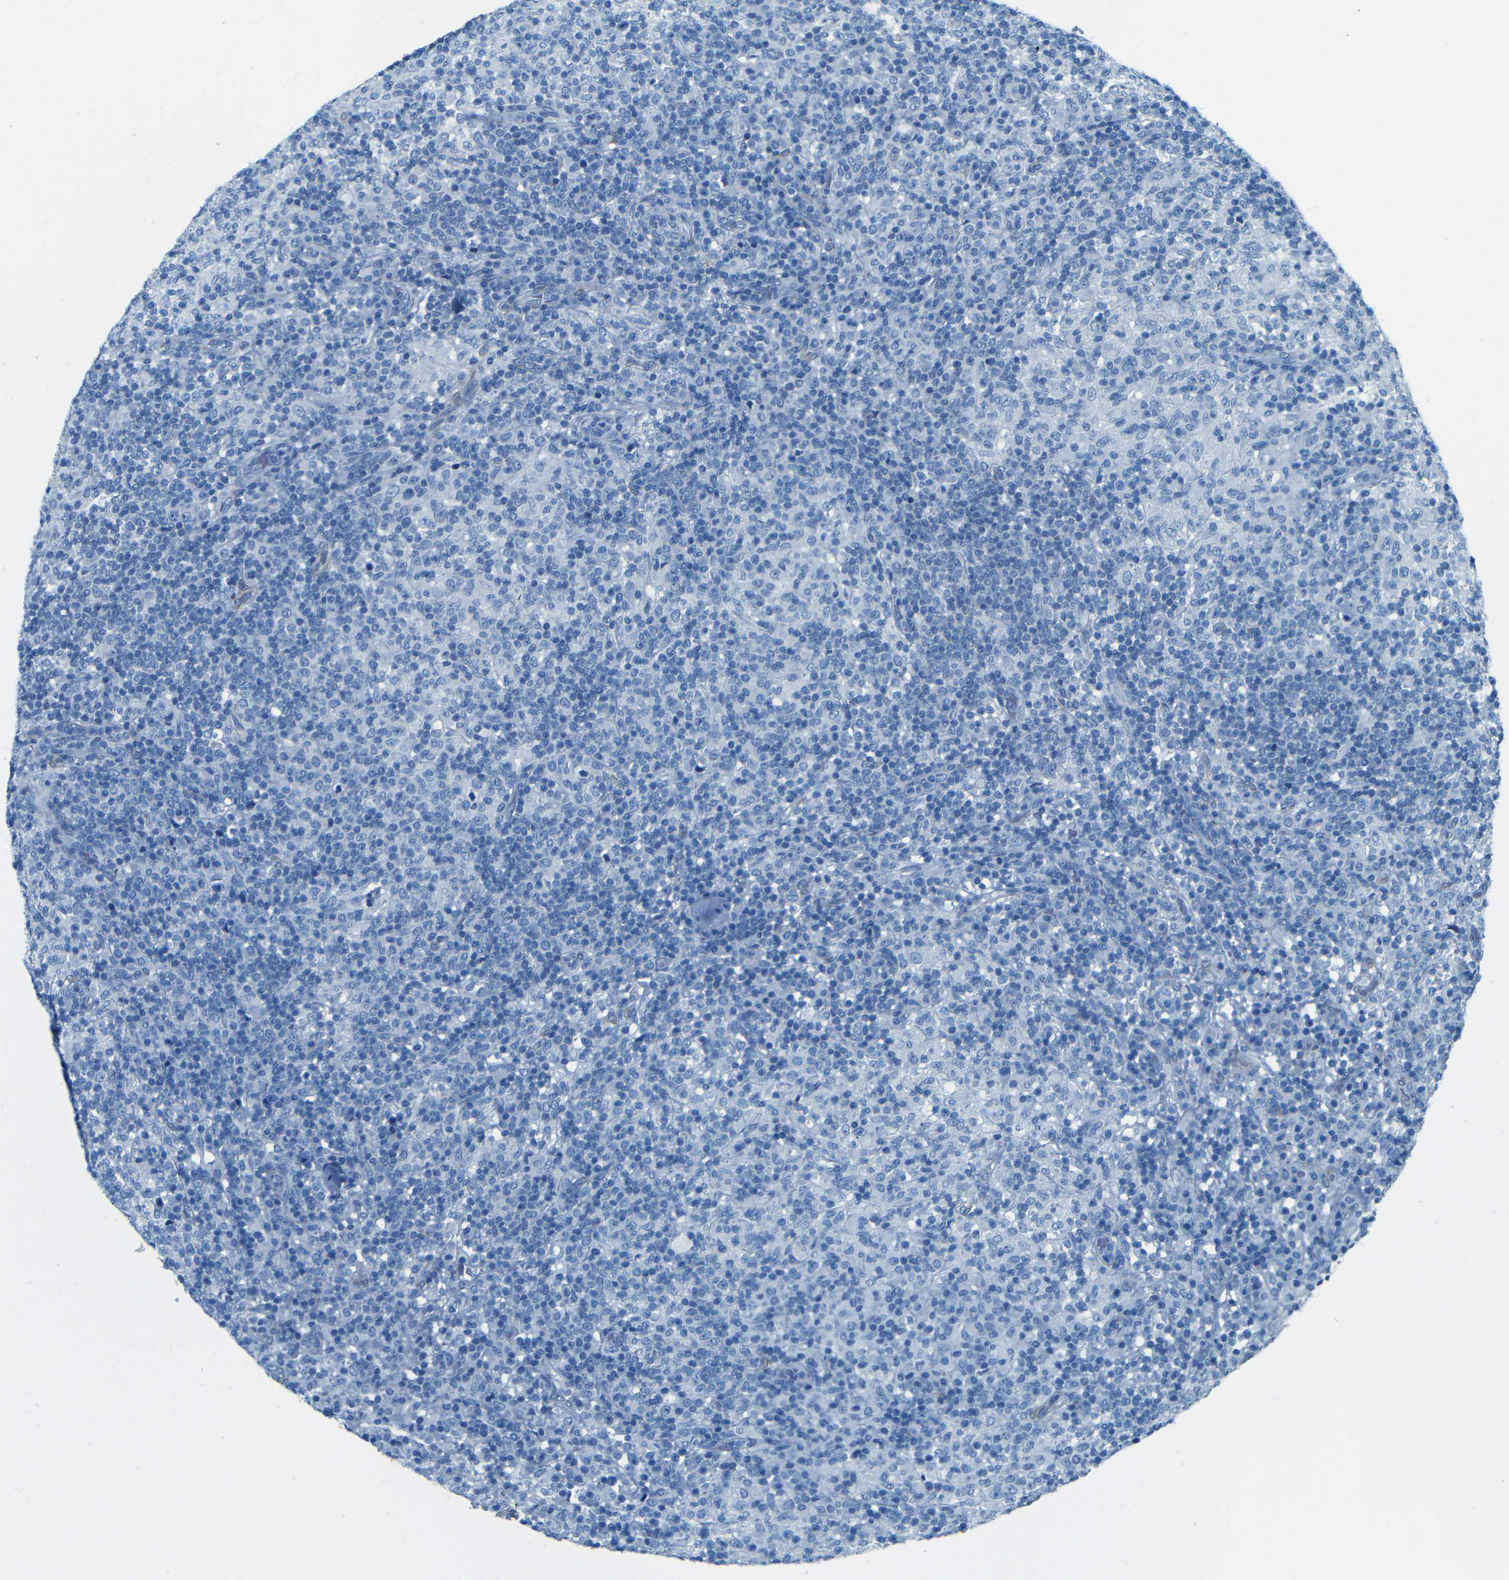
{"staining": {"intensity": "negative", "quantity": "none", "location": "none"}, "tissue": "lymphoma", "cell_type": "Tumor cells", "image_type": "cancer", "snomed": [{"axis": "morphology", "description": "Hodgkin's disease, NOS"}, {"axis": "topography", "description": "Lymph node"}], "caption": "Human Hodgkin's disease stained for a protein using immunohistochemistry shows no positivity in tumor cells.", "gene": "MAP2", "patient": {"sex": "male", "age": 70}}